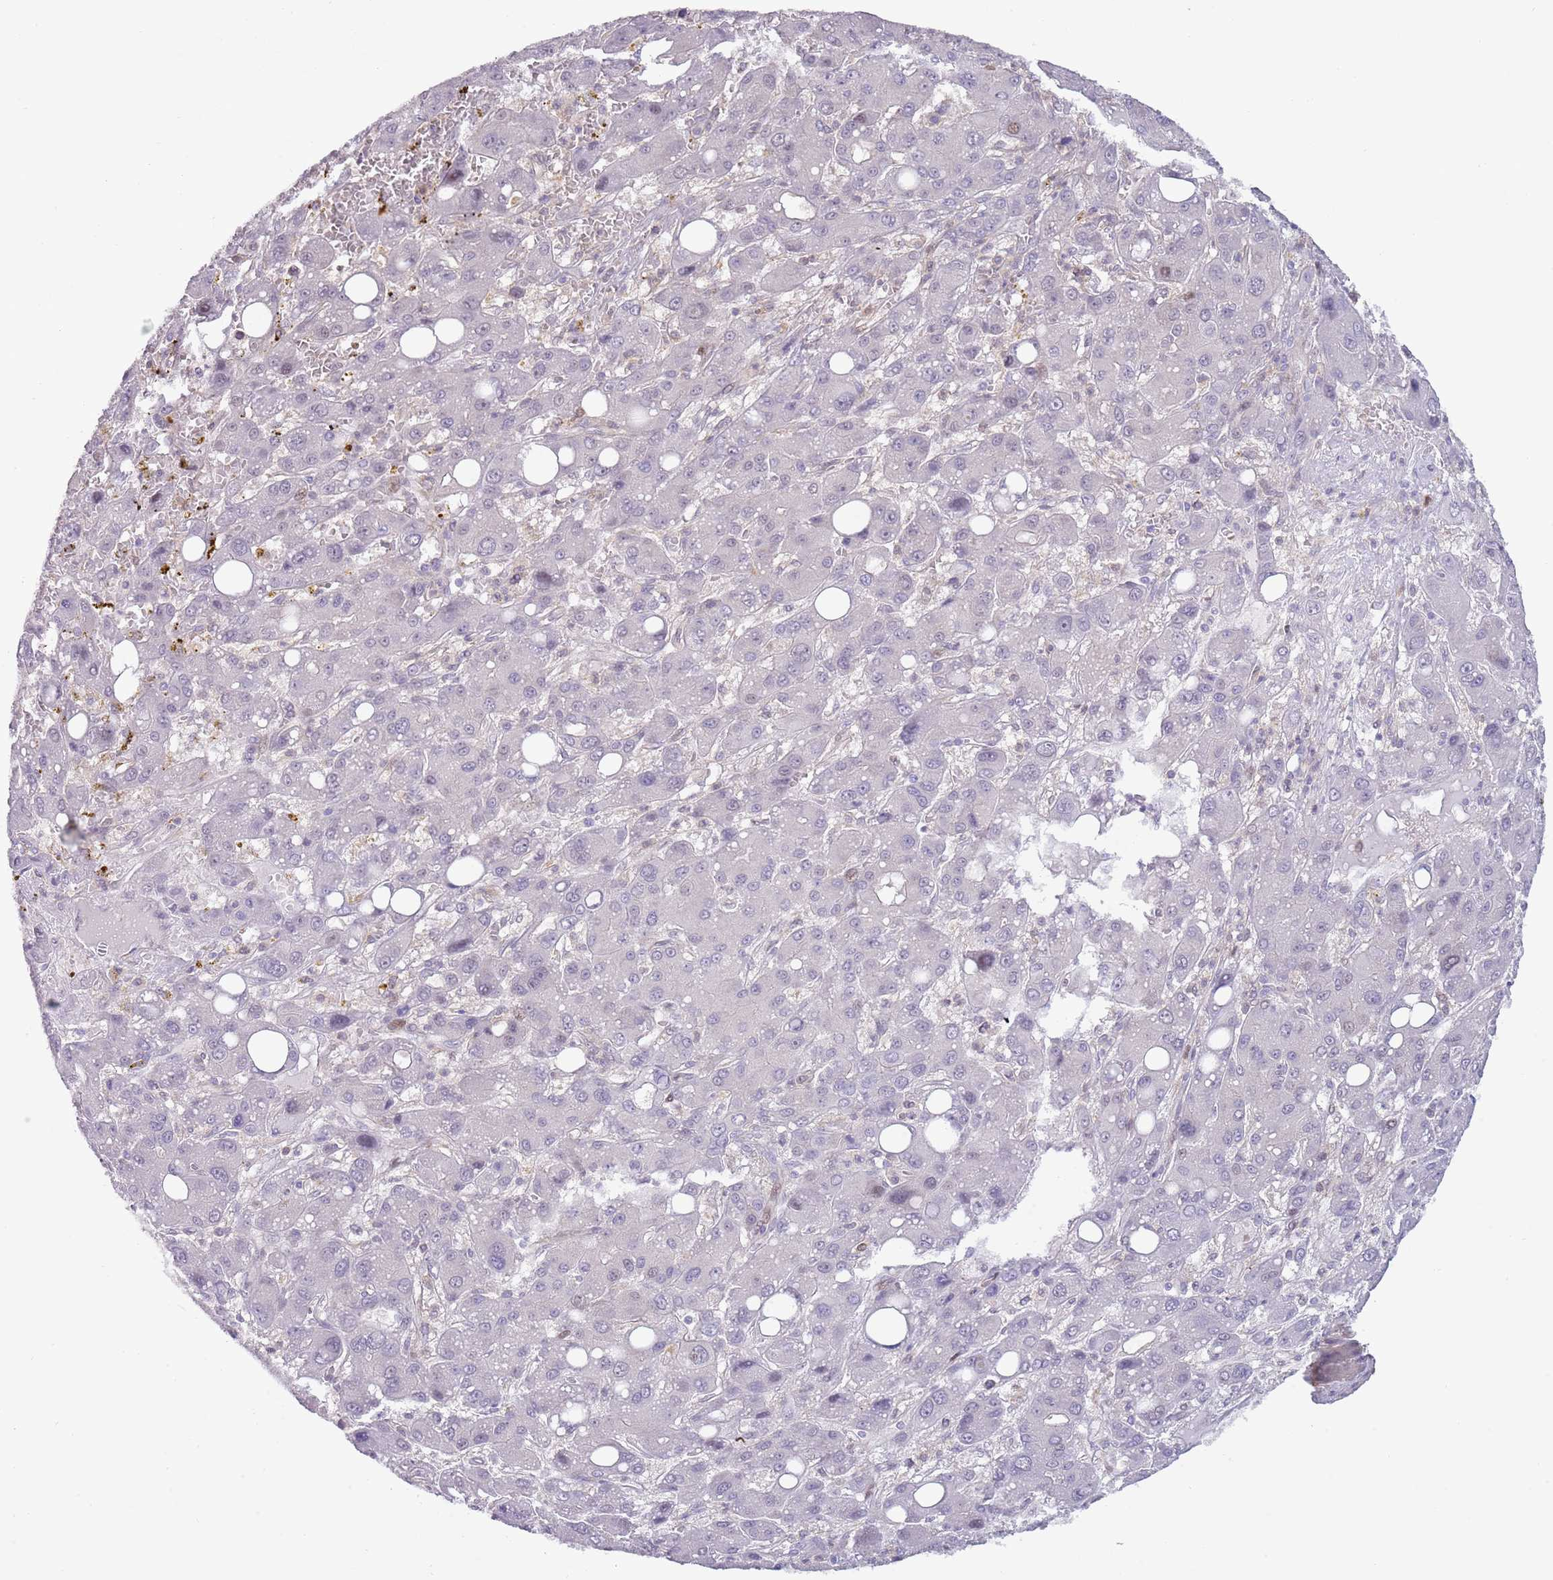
{"staining": {"intensity": "negative", "quantity": "none", "location": "none"}, "tissue": "liver cancer", "cell_type": "Tumor cells", "image_type": "cancer", "snomed": [{"axis": "morphology", "description": "Carcinoma, Hepatocellular, NOS"}, {"axis": "topography", "description": "Liver"}], "caption": "High magnification brightfield microscopy of liver cancer (hepatocellular carcinoma) stained with DAB (brown) and counterstained with hematoxylin (blue): tumor cells show no significant positivity.", "gene": "NBPF6", "patient": {"sex": "male", "age": 55}}